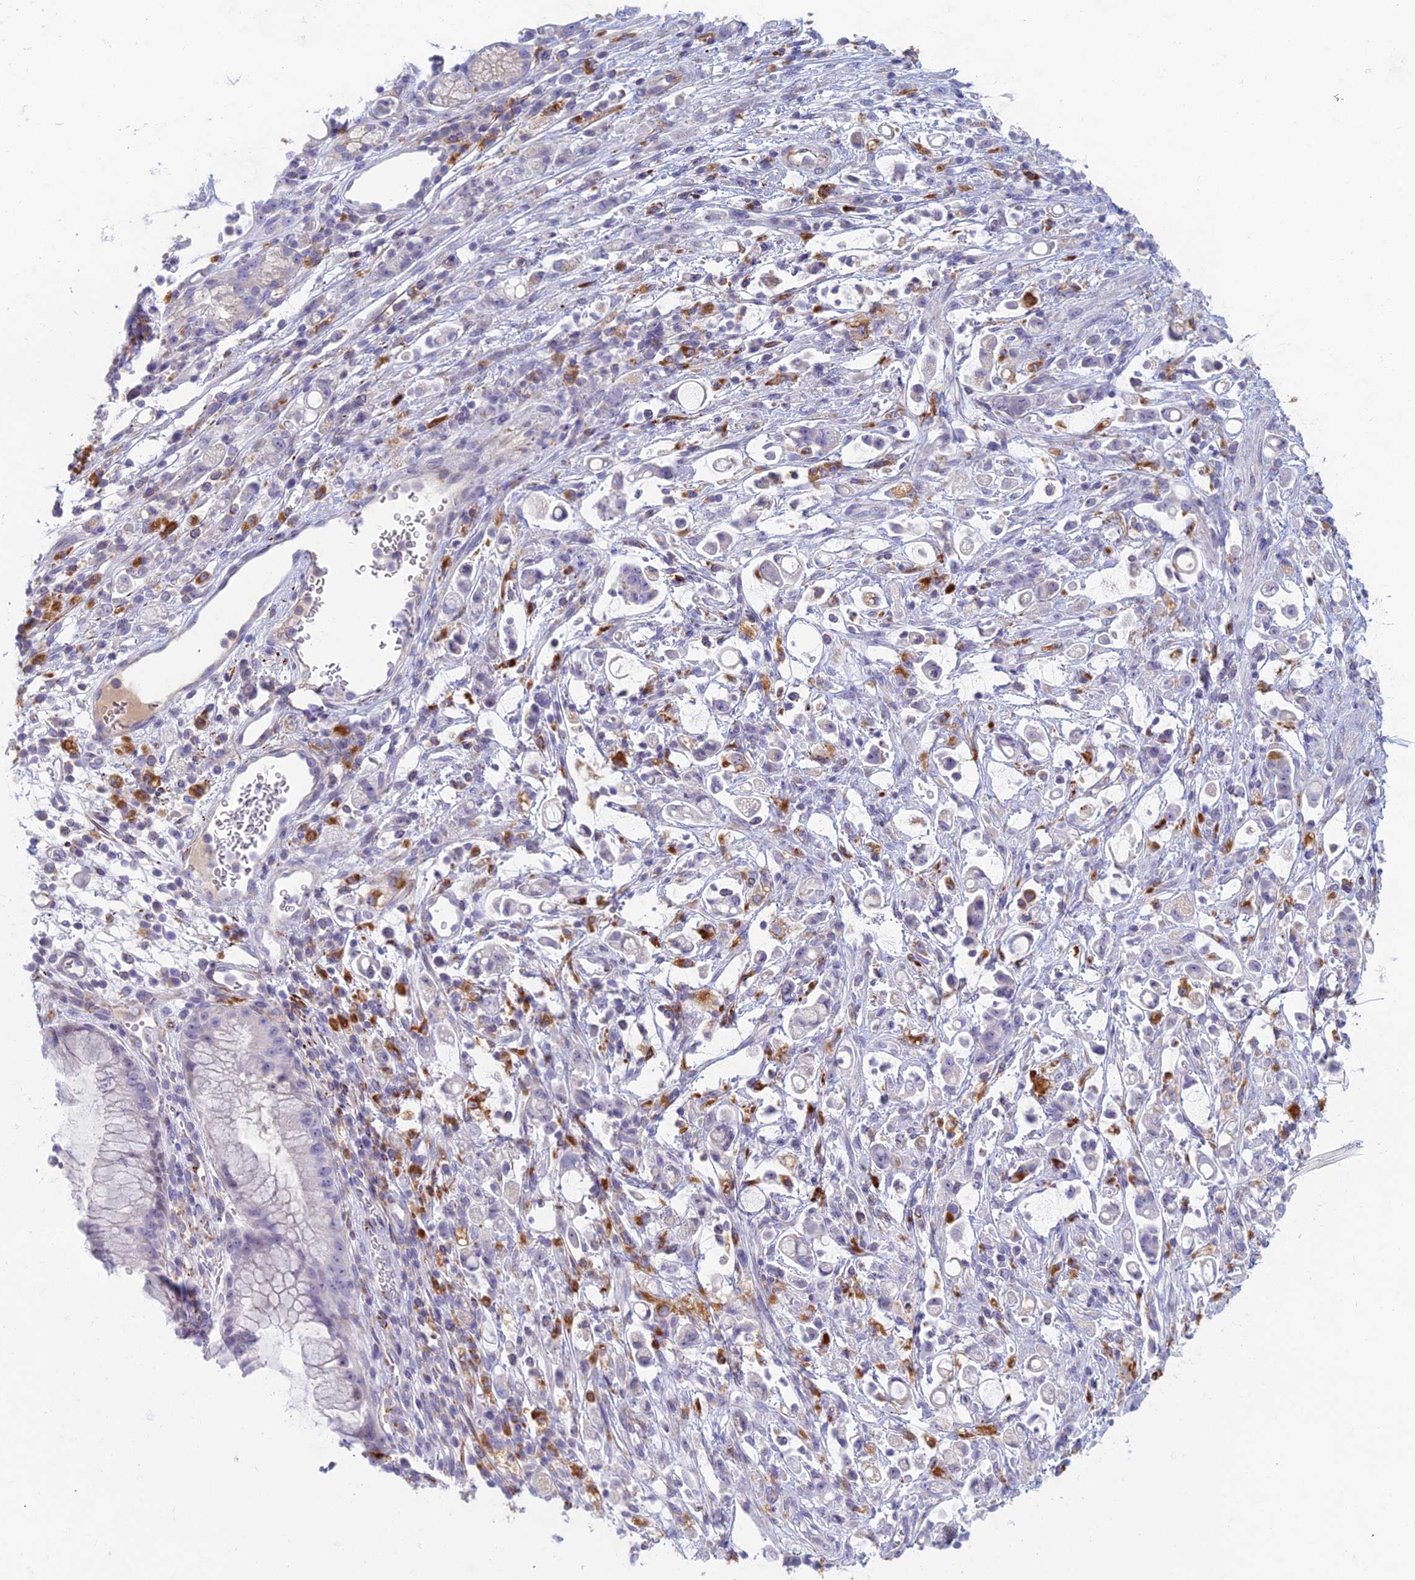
{"staining": {"intensity": "negative", "quantity": "none", "location": "none"}, "tissue": "stomach cancer", "cell_type": "Tumor cells", "image_type": "cancer", "snomed": [{"axis": "morphology", "description": "Adenocarcinoma, NOS"}, {"axis": "topography", "description": "Stomach"}], "caption": "Immunohistochemistry (IHC) photomicrograph of human stomach adenocarcinoma stained for a protein (brown), which exhibits no expression in tumor cells.", "gene": "FERD3L", "patient": {"sex": "female", "age": 60}}